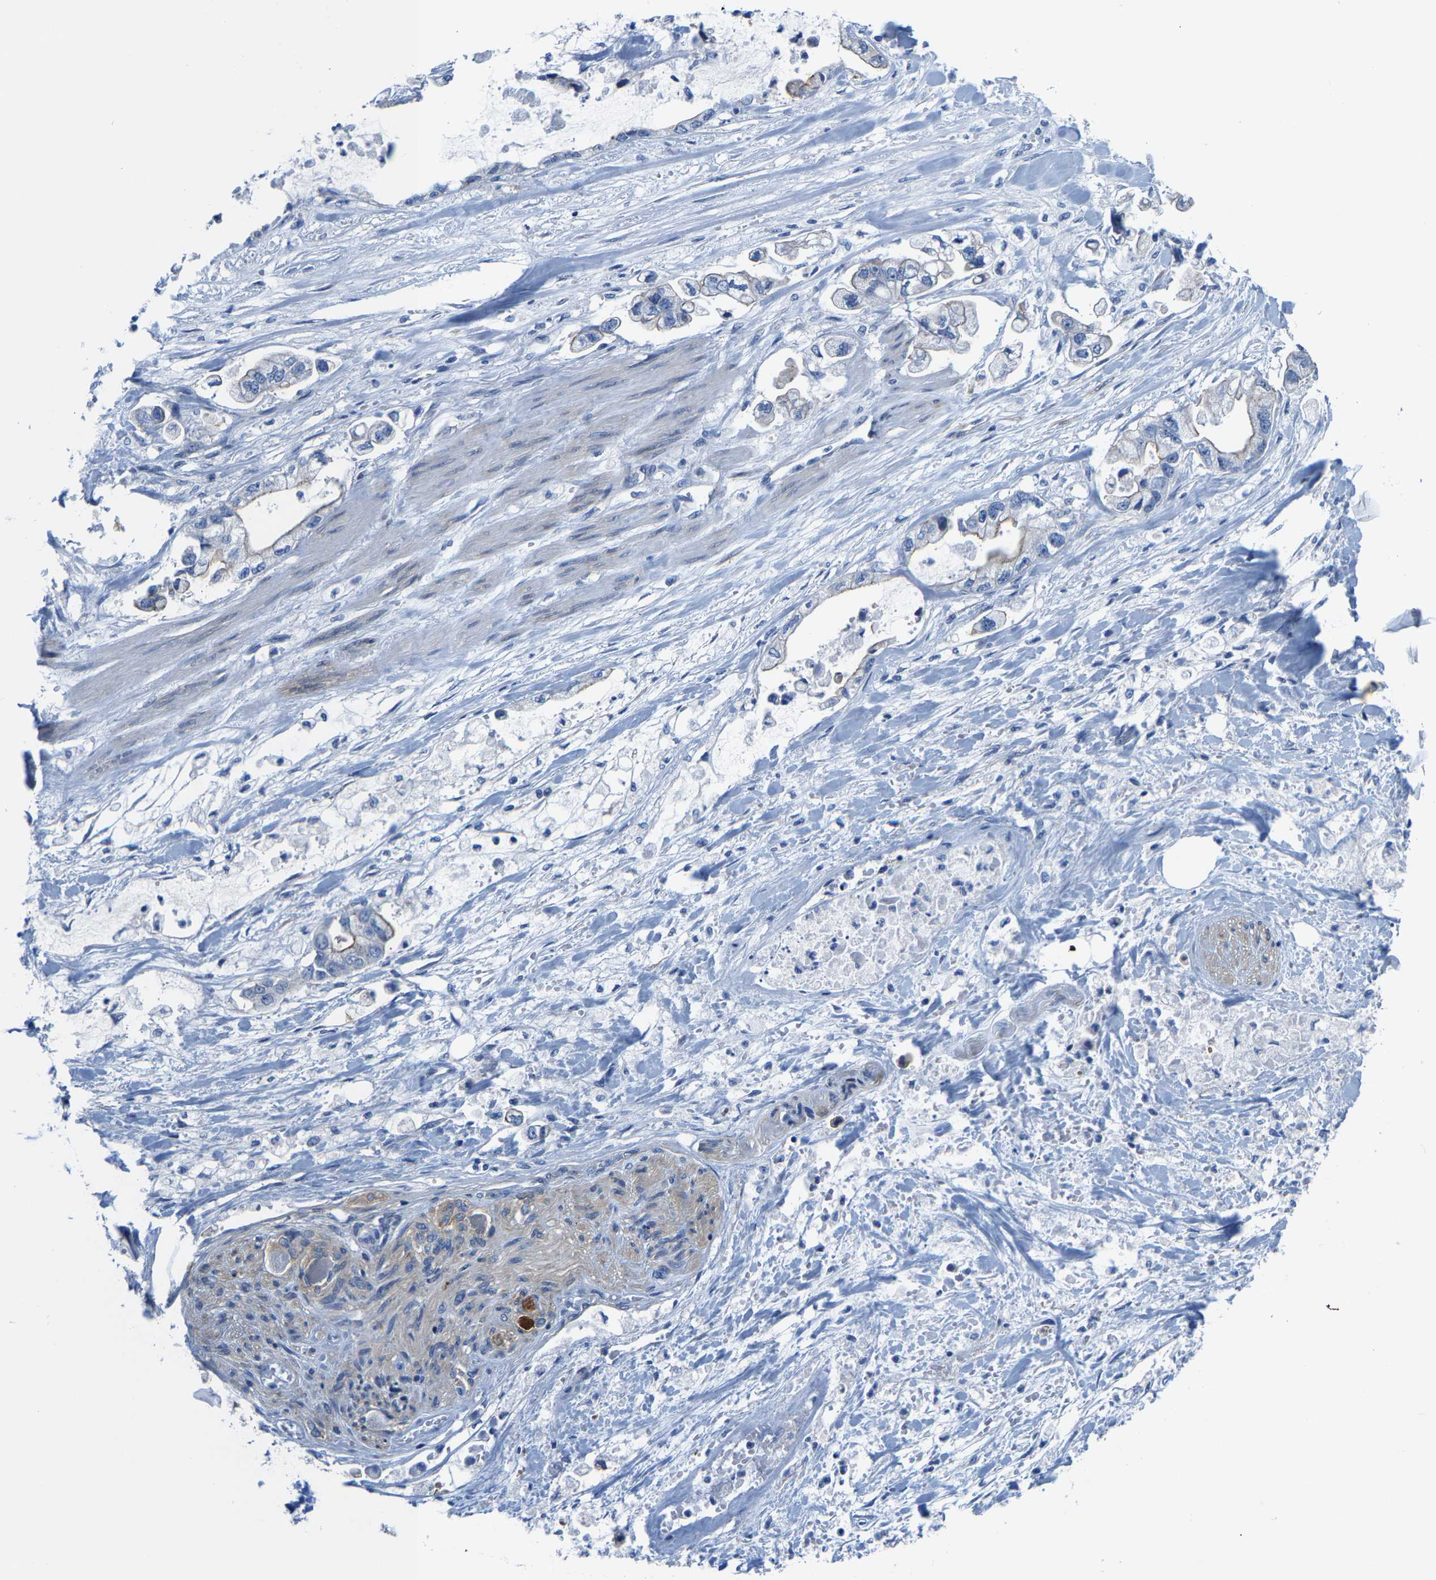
{"staining": {"intensity": "negative", "quantity": "none", "location": "none"}, "tissue": "stomach cancer", "cell_type": "Tumor cells", "image_type": "cancer", "snomed": [{"axis": "morphology", "description": "Normal tissue, NOS"}, {"axis": "morphology", "description": "Adenocarcinoma, NOS"}, {"axis": "topography", "description": "Stomach"}], "caption": "A micrograph of stomach cancer stained for a protein demonstrates no brown staining in tumor cells.", "gene": "DSCAM", "patient": {"sex": "male", "age": 62}}